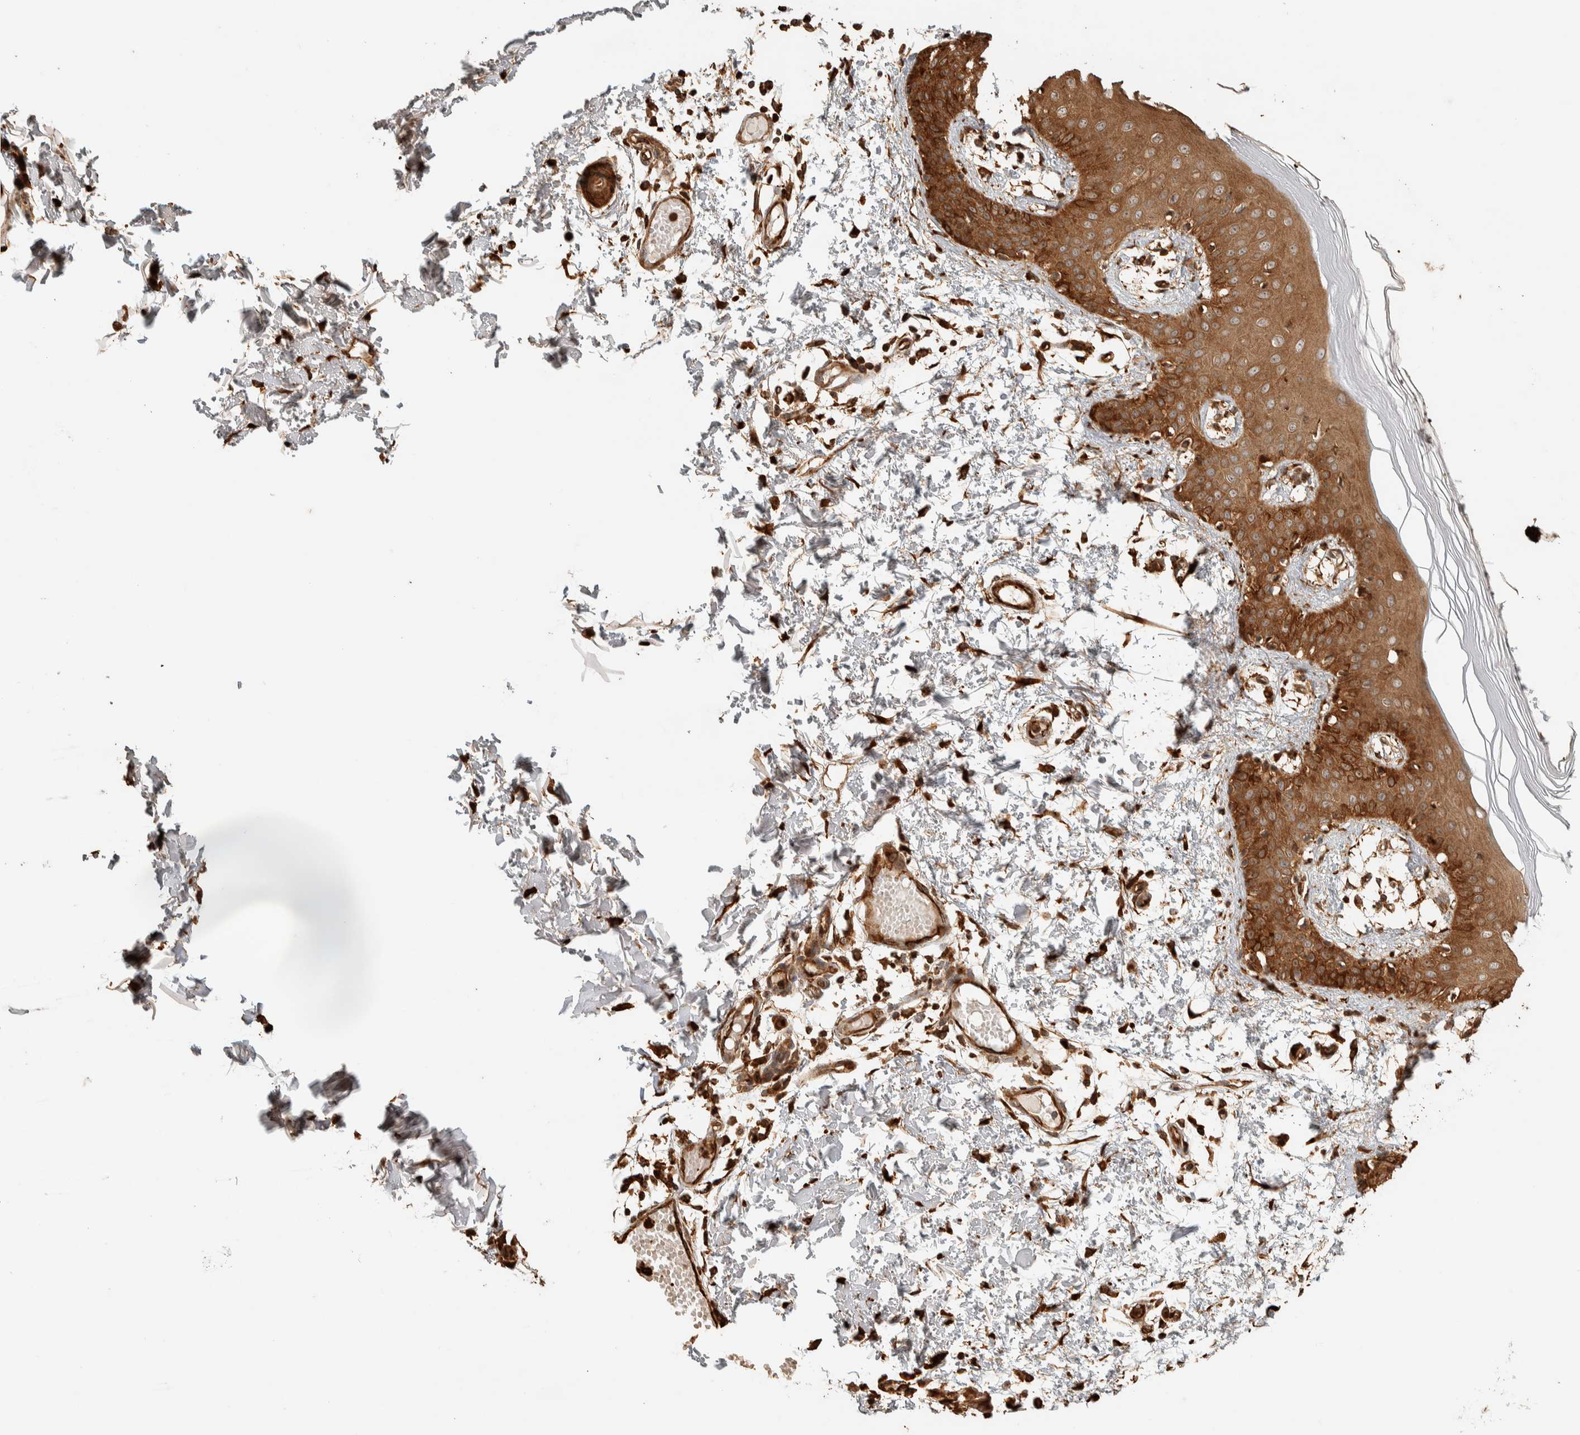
{"staining": {"intensity": "strong", "quantity": "25%-75%", "location": "cytoplasmic/membranous"}, "tissue": "skin", "cell_type": "Fibroblasts", "image_type": "normal", "snomed": [{"axis": "morphology", "description": "Normal tissue, NOS"}, {"axis": "topography", "description": "Skin"}], "caption": "DAB (3,3'-diaminobenzidine) immunohistochemical staining of normal skin demonstrates strong cytoplasmic/membranous protein staining in about 25%-75% of fibroblasts. Nuclei are stained in blue.", "gene": "EXOC7", "patient": {"sex": "male", "age": 53}}